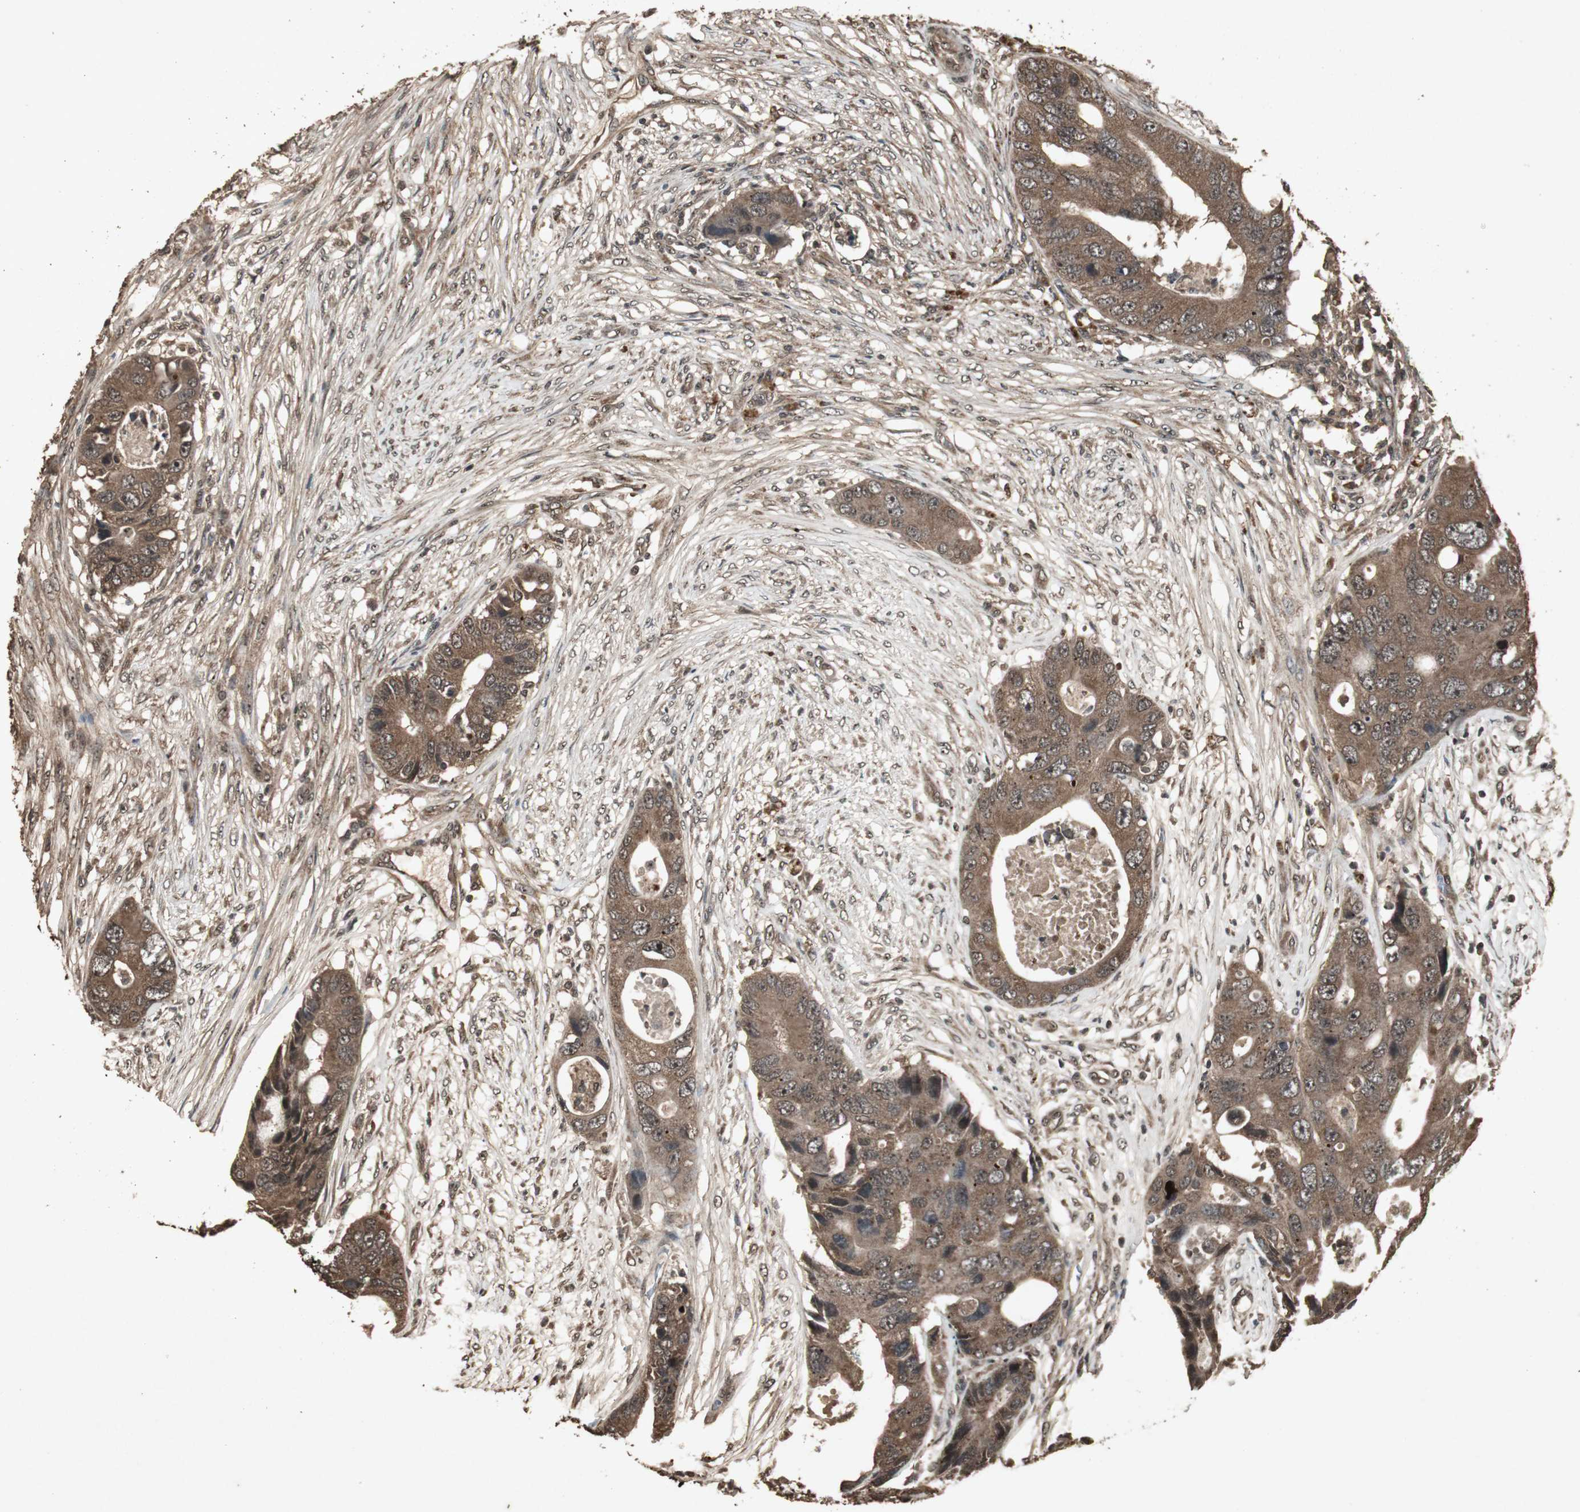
{"staining": {"intensity": "moderate", "quantity": ">75%", "location": "cytoplasmic/membranous"}, "tissue": "colorectal cancer", "cell_type": "Tumor cells", "image_type": "cancer", "snomed": [{"axis": "morphology", "description": "Adenocarcinoma, NOS"}, {"axis": "topography", "description": "Colon"}], "caption": "Protein staining by immunohistochemistry reveals moderate cytoplasmic/membranous expression in about >75% of tumor cells in colorectal cancer (adenocarcinoma).", "gene": "EMX1", "patient": {"sex": "male", "age": 71}}